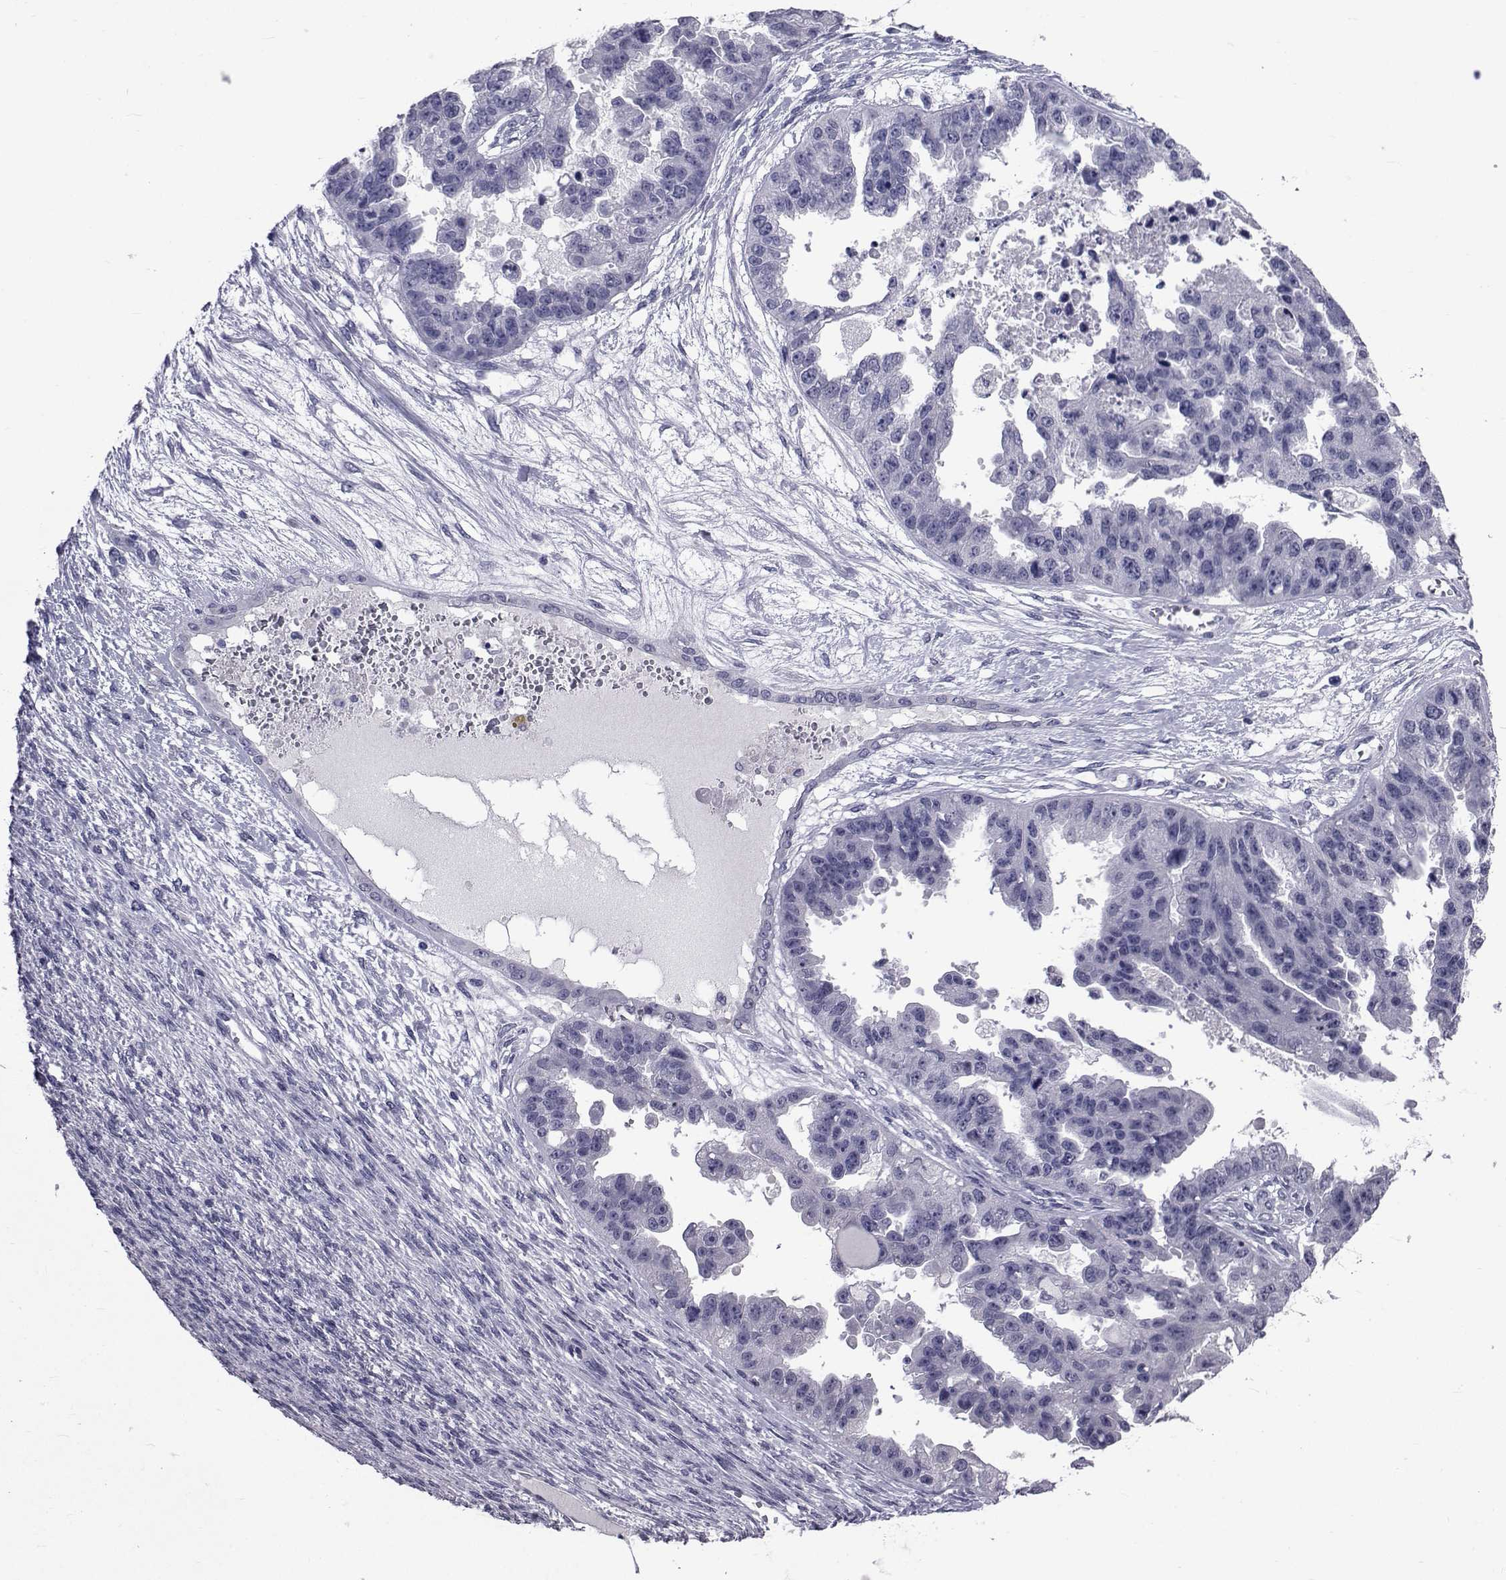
{"staining": {"intensity": "negative", "quantity": "none", "location": "none"}, "tissue": "ovarian cancer", "cell_type": "Tumor cells", "image_type": "cancer", "snomed": [{"axis": "morphology", "description": "Cystadenocarcinoma, serous, NOS"}, {"axis": "topography", "description": "Ovary"}], "caption": "Image shows no protein staining in tumor cells of ovarian serous cystadenocarcinoma tissue.", "gene": "SEMA5B", "patient": {"sex": "female", "age": 58}}